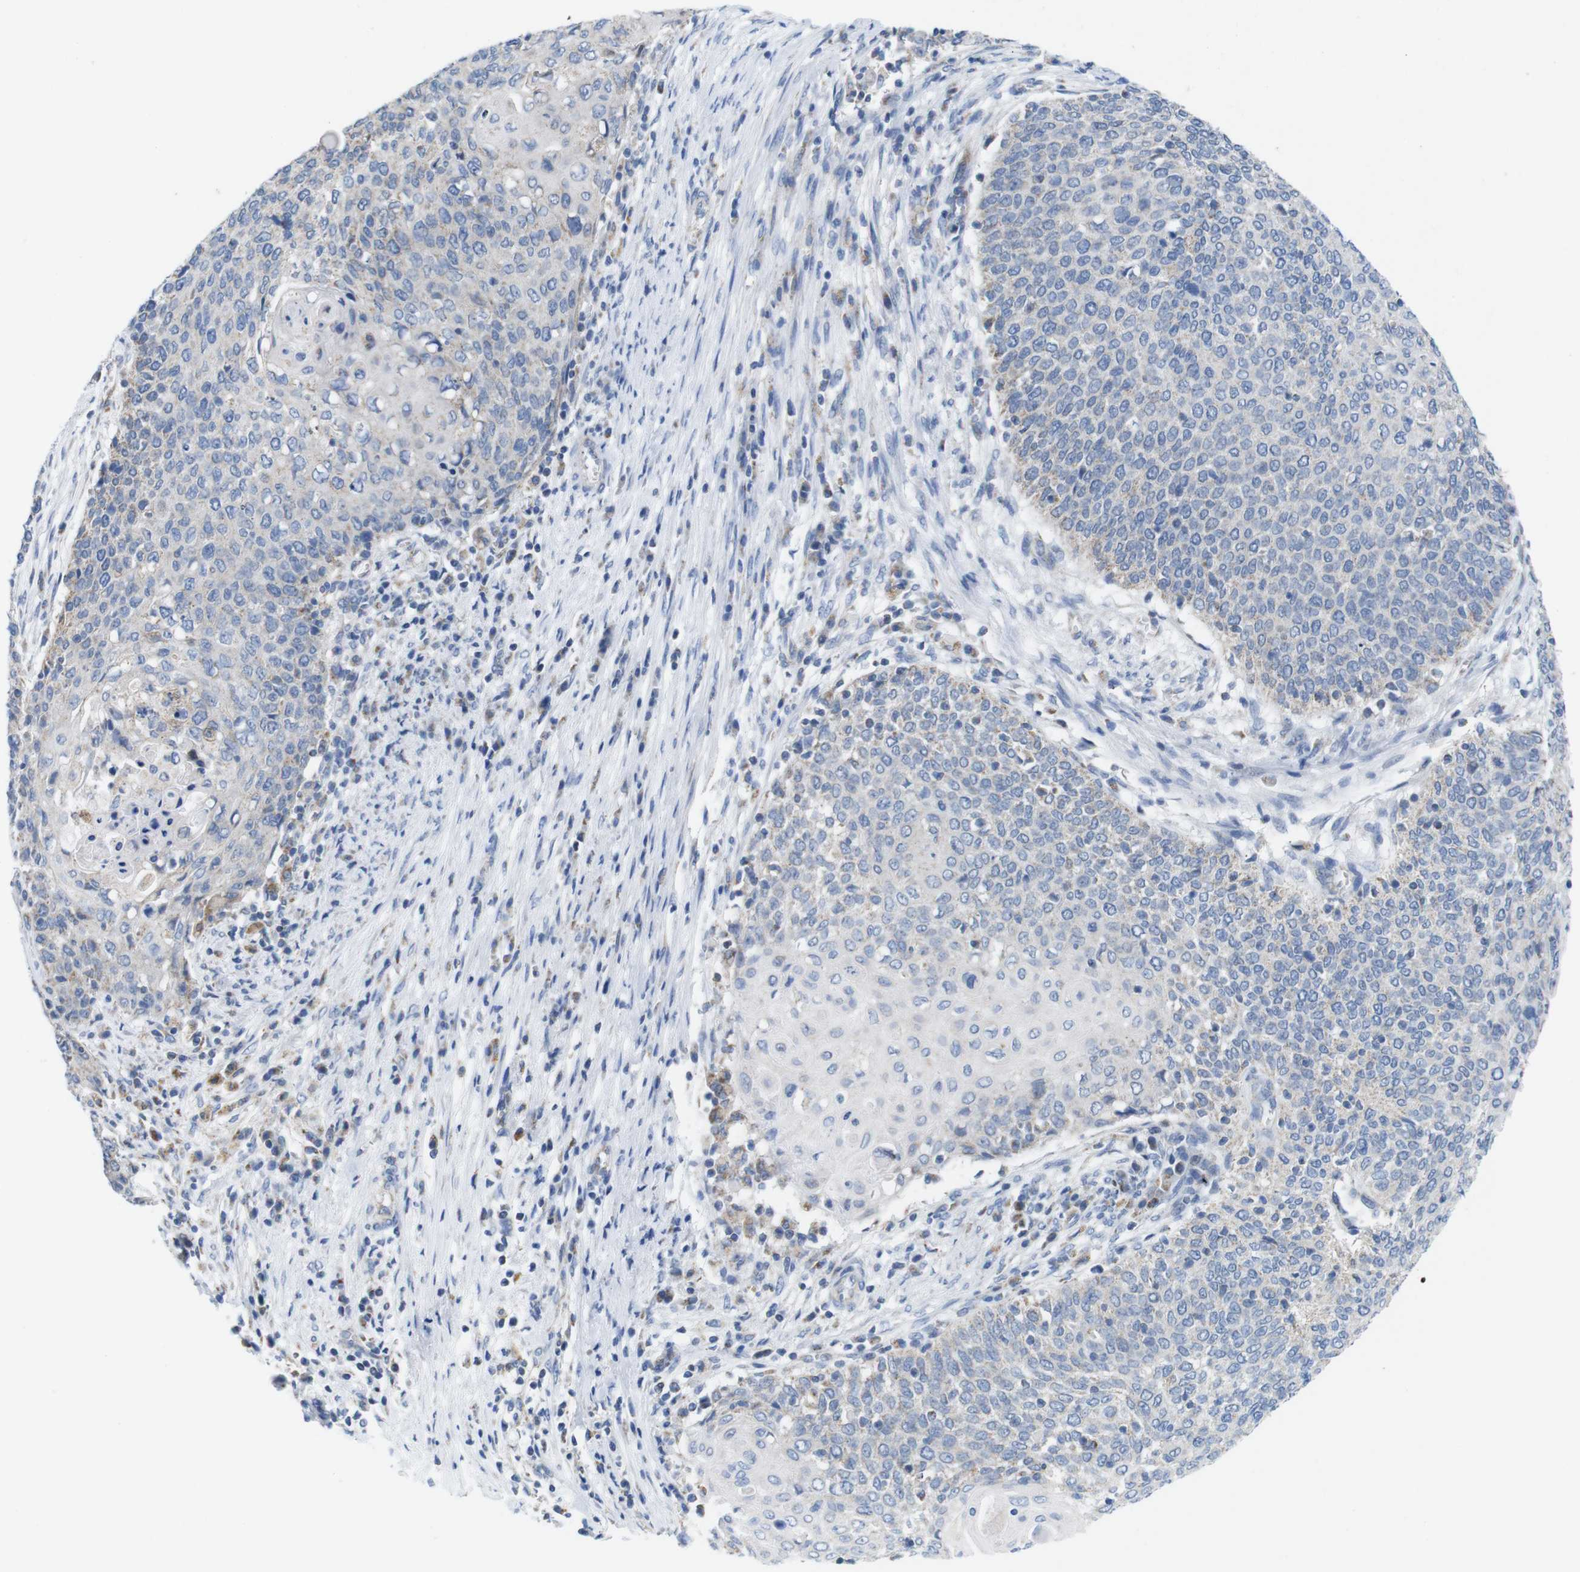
{"staining": {"intensity": "negative", "quantity": "none", "location": "none"}, "tissue": "cervical cancer", "cell_type": "Tumor cells", "image_type": "cancer", "snomed": [{"axis": "morphology", "description": "Squamous cell carcinoma, NOS"}, {"axis": "topography", "description": "Cervix"}], "caption": "This is a image of immunohistochemistry (IHC) staining of squamous cell carcinoma (cervical), which shows no positivity in tumor cells. (DAB (3,3'-diaminobenzidine) immunohistochemistry (IHC) visualized using brightfield microscopy, high magnification).", "gene": "F2RL1", "patient": {"sex": "female", "age": 39}}